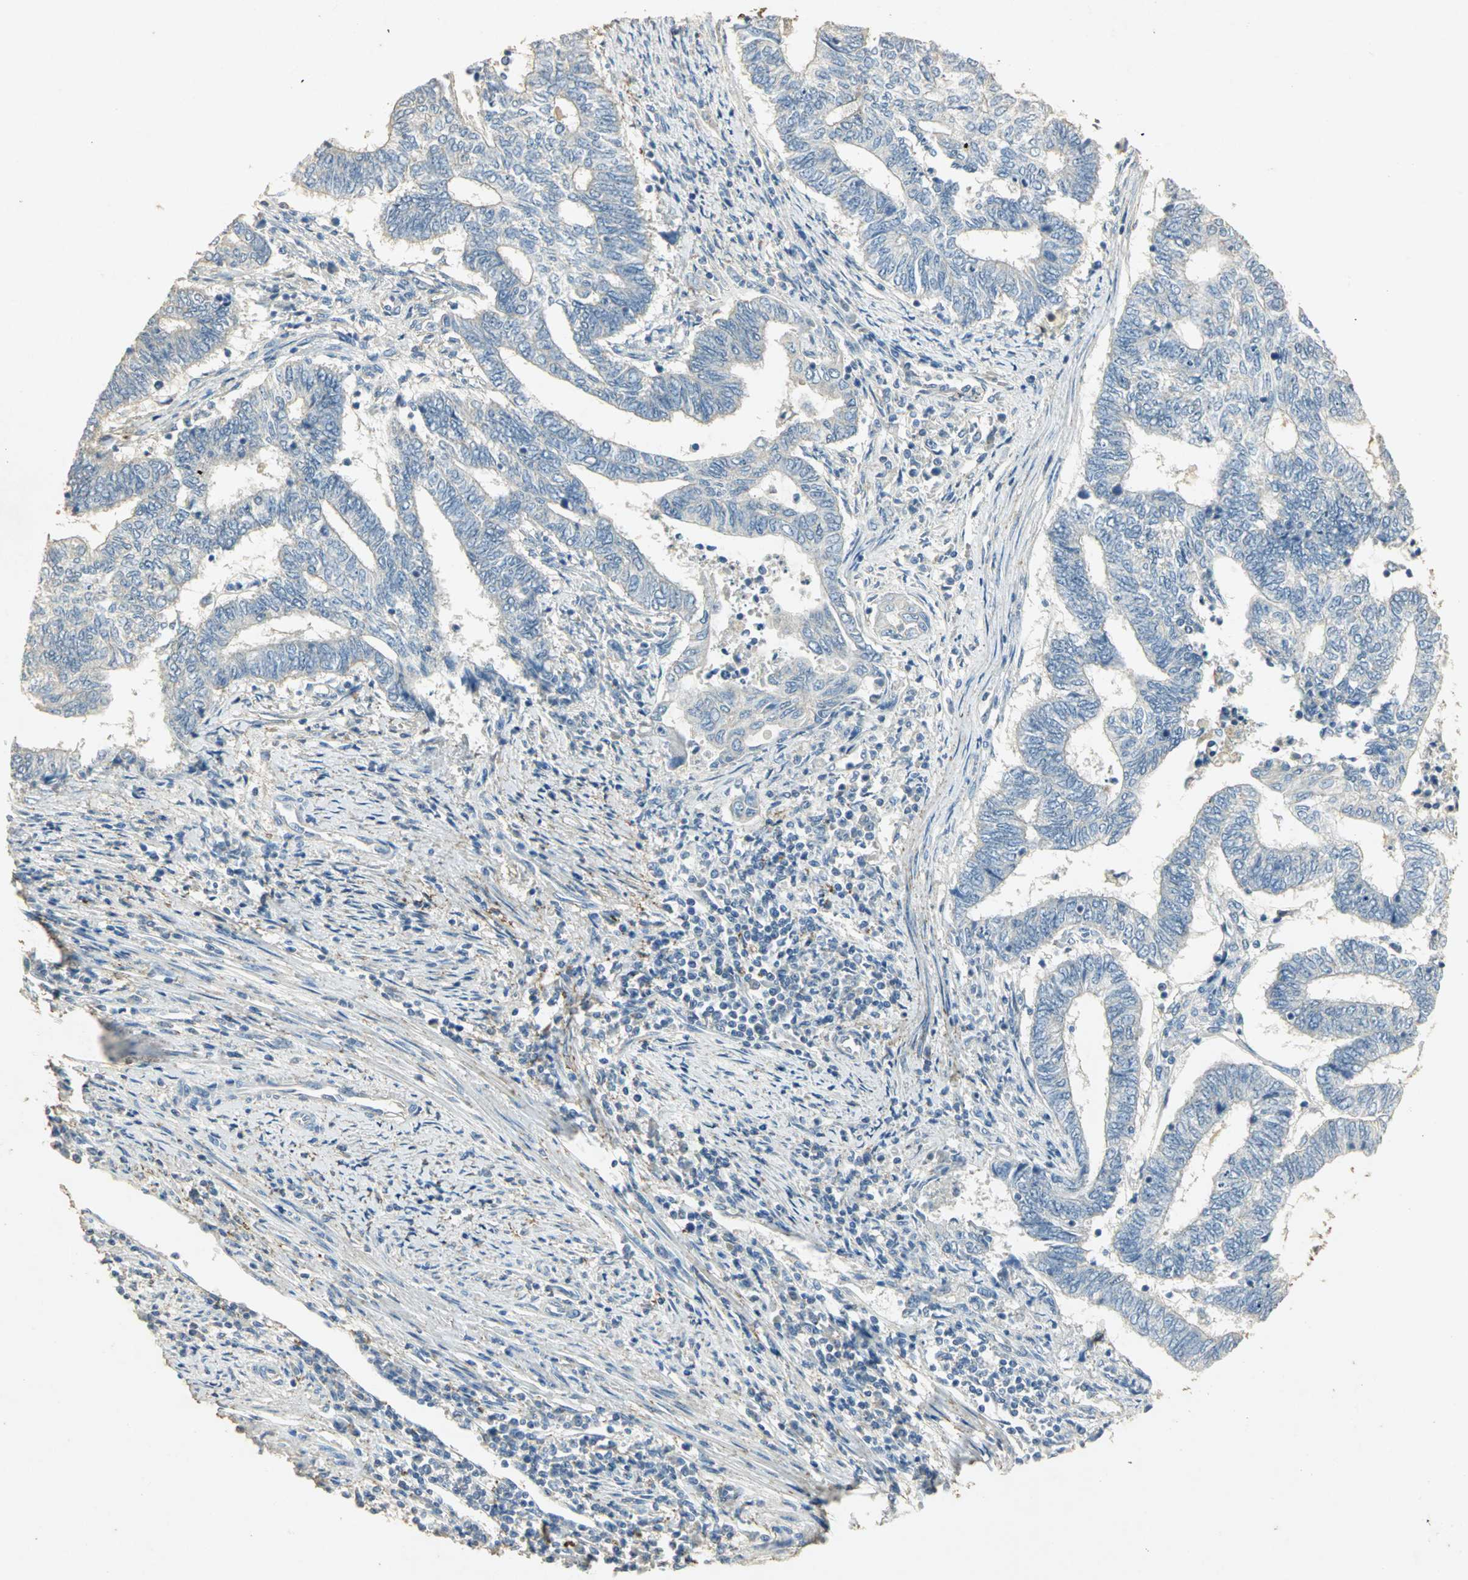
{"staining": {"intensity": "weak", "quantity": "<25%", "location": "cytoplasmic/membranous"}, "tissue": "endometrial cancer", "cell_type": "Tumor cells", "image_type": "cancer", "snomed": [{"axis": "morphology", "description": "Adenocarcinoma, NOS"}, {"axis": "topography", "description": "Uterus"}, {"axis": "topography", "description": "Endometrium"}], "caption": "Endometrial cancer (adenocarcinoma) was stained to show a protein in brown. There is no significant staining in tumor cells.", "gene": "ASB9", "patient": {"sex": "female", "age": 70}}